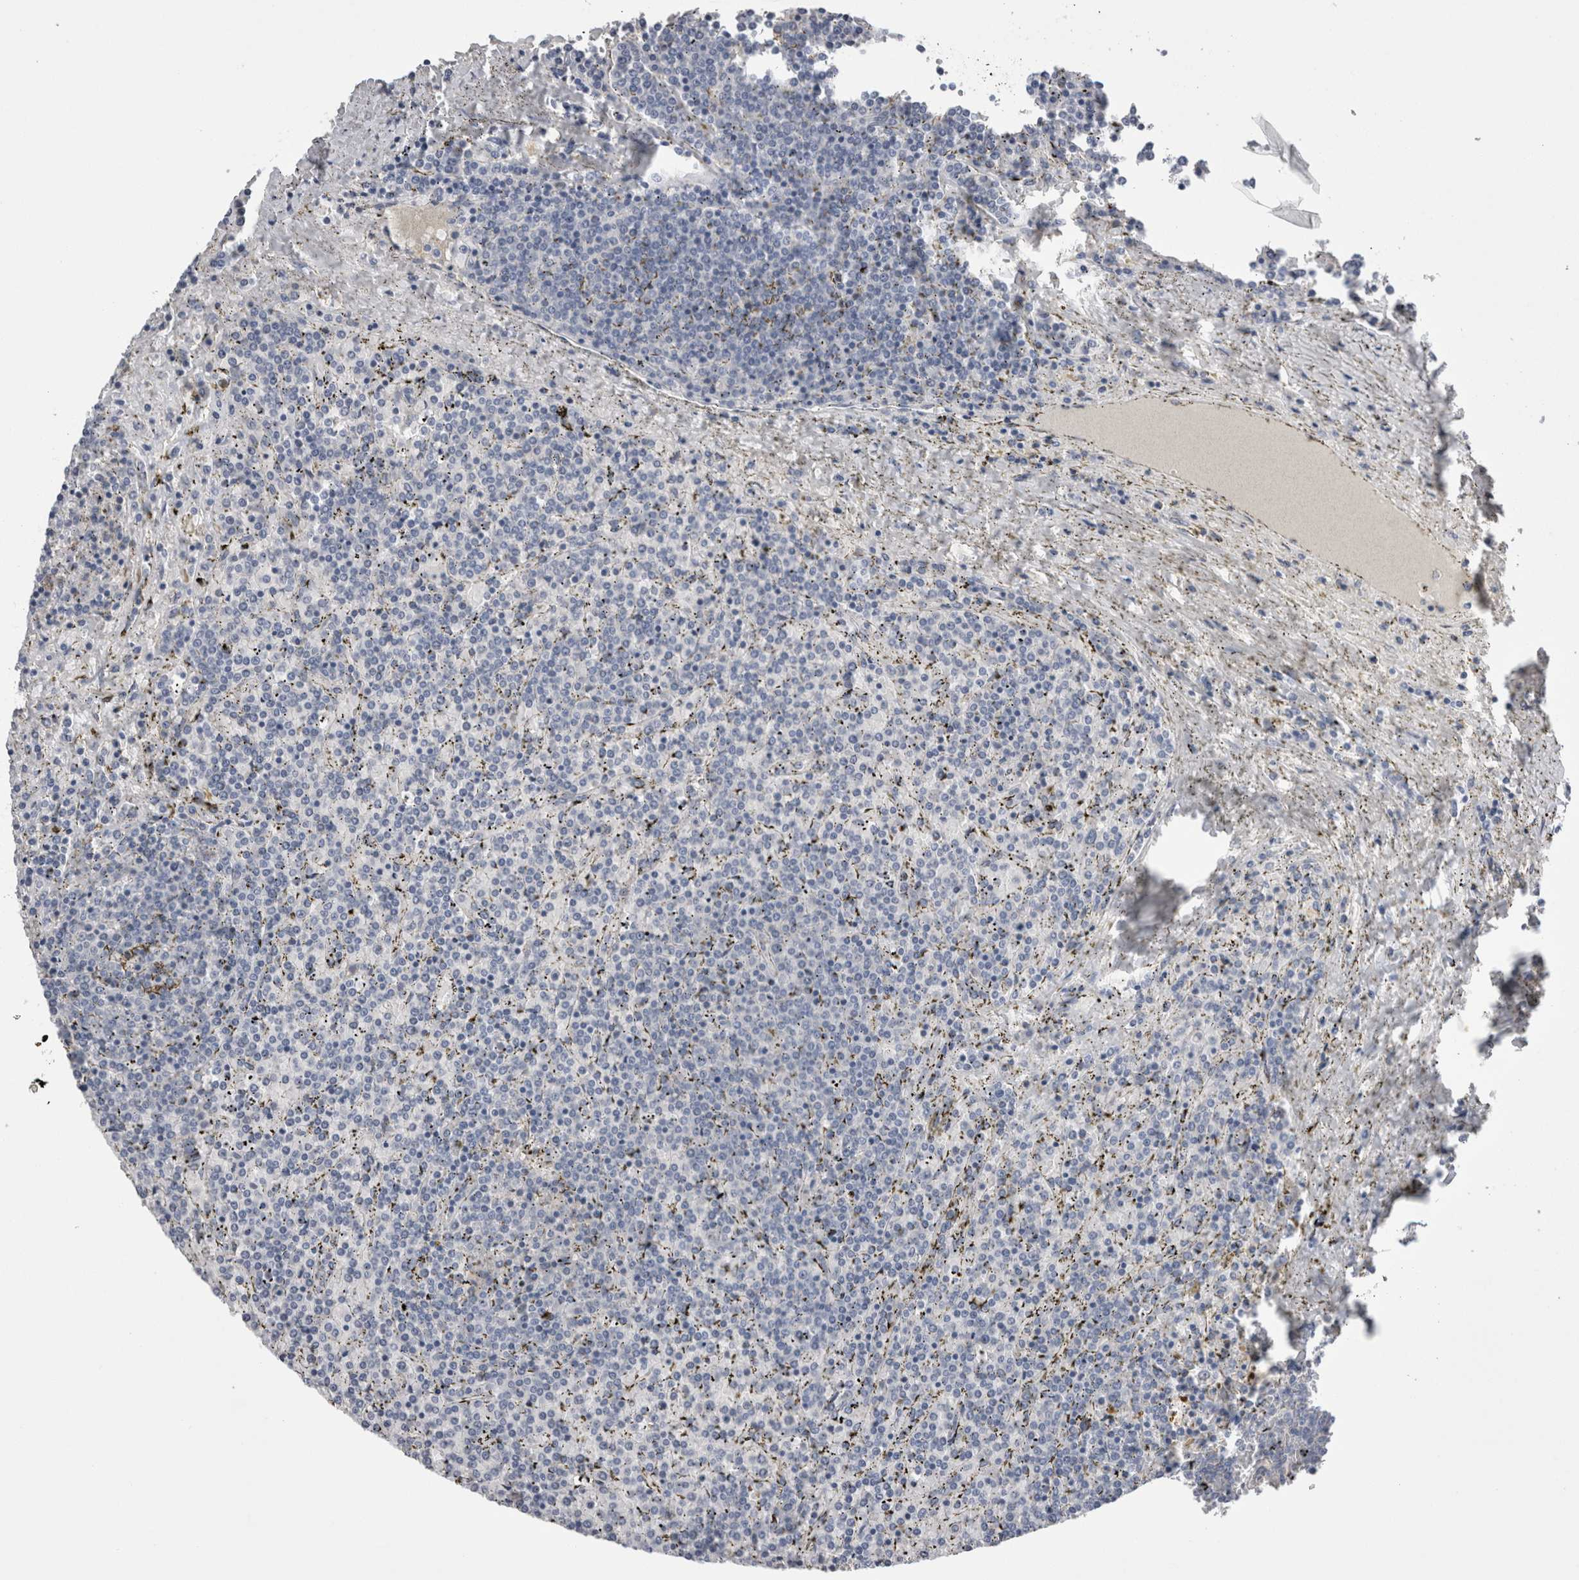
{"staining": {"intensity": "negative", "quantity": "none", "location": "none"}, "tissue": "lymphoma", "cell_type": "Tumor cells", "image_type": "cancer", "snomed": [{"axis": "morphology", "description": "Malignant lymphoma, non-Hodgkin's type, Low grade"}, {"axis": "topography", "description": "Spleen"}], "caption": "Immunohistochemistry image of human malignant lymphoma, non-Hodgkin's type (low-grade) stained for a protein (brown), which demonstrates no expression in tumor cells.", "gene": "REG1A", "patient": {"sex": "female", "age": 19}}